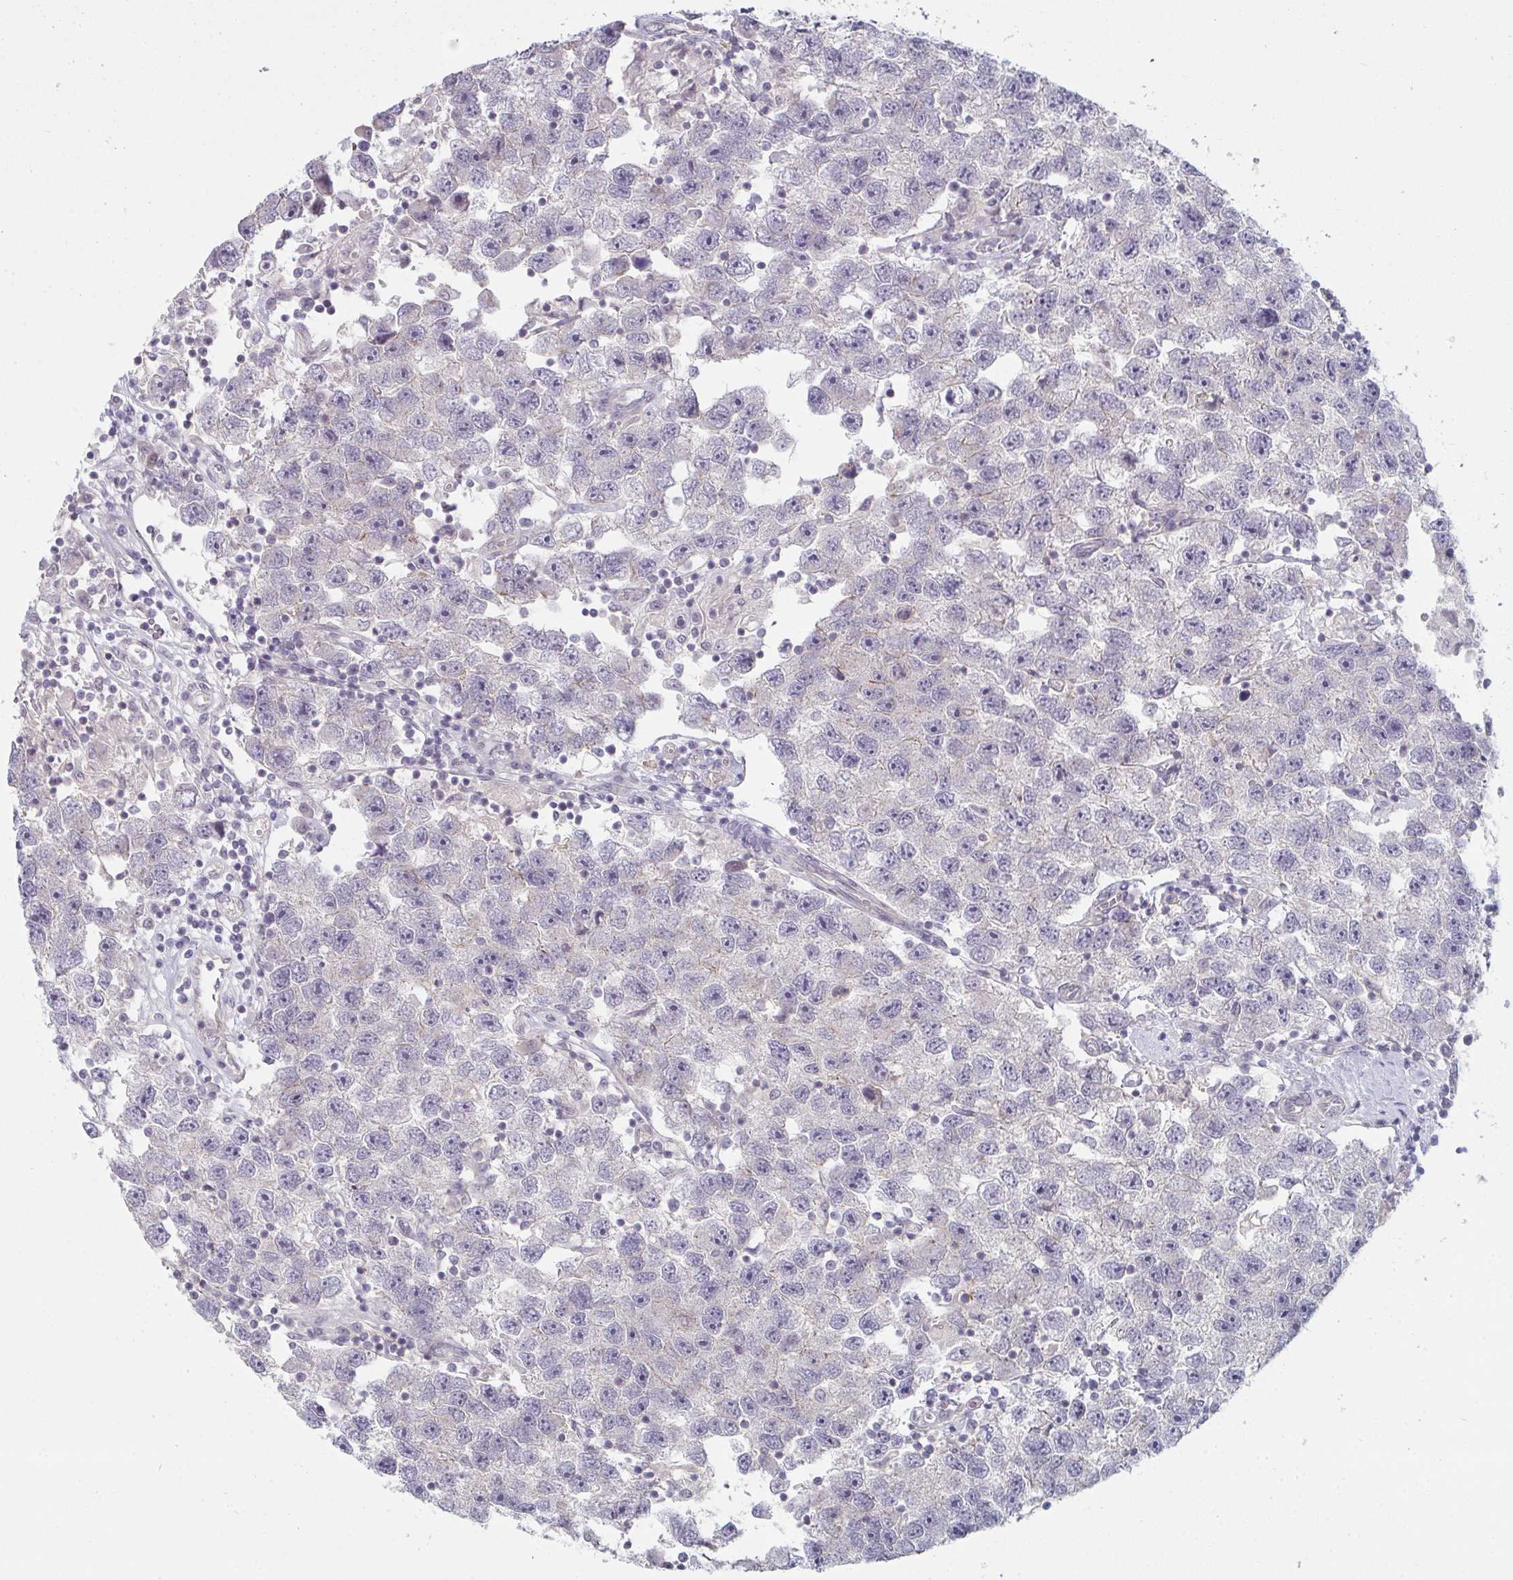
{"staining": {"intensity": "negative", "quantity": "none", "location": "none"}, "tissue": "testis cancer", "cell_type": "Tumor cells", "image_type": "cancer", "snomed": [{"axis": "morphology", "description": "Seminoma, NOS"}, {"axis": "topography", "description": "Testis"}], "caption": "An immunohistochemistry micrograph of testis seminoma is shown. There is no staining in tumor cells of testis seminoma.", "gene": "ZNF214", "patient": {"sex": "male", "age": 26}}